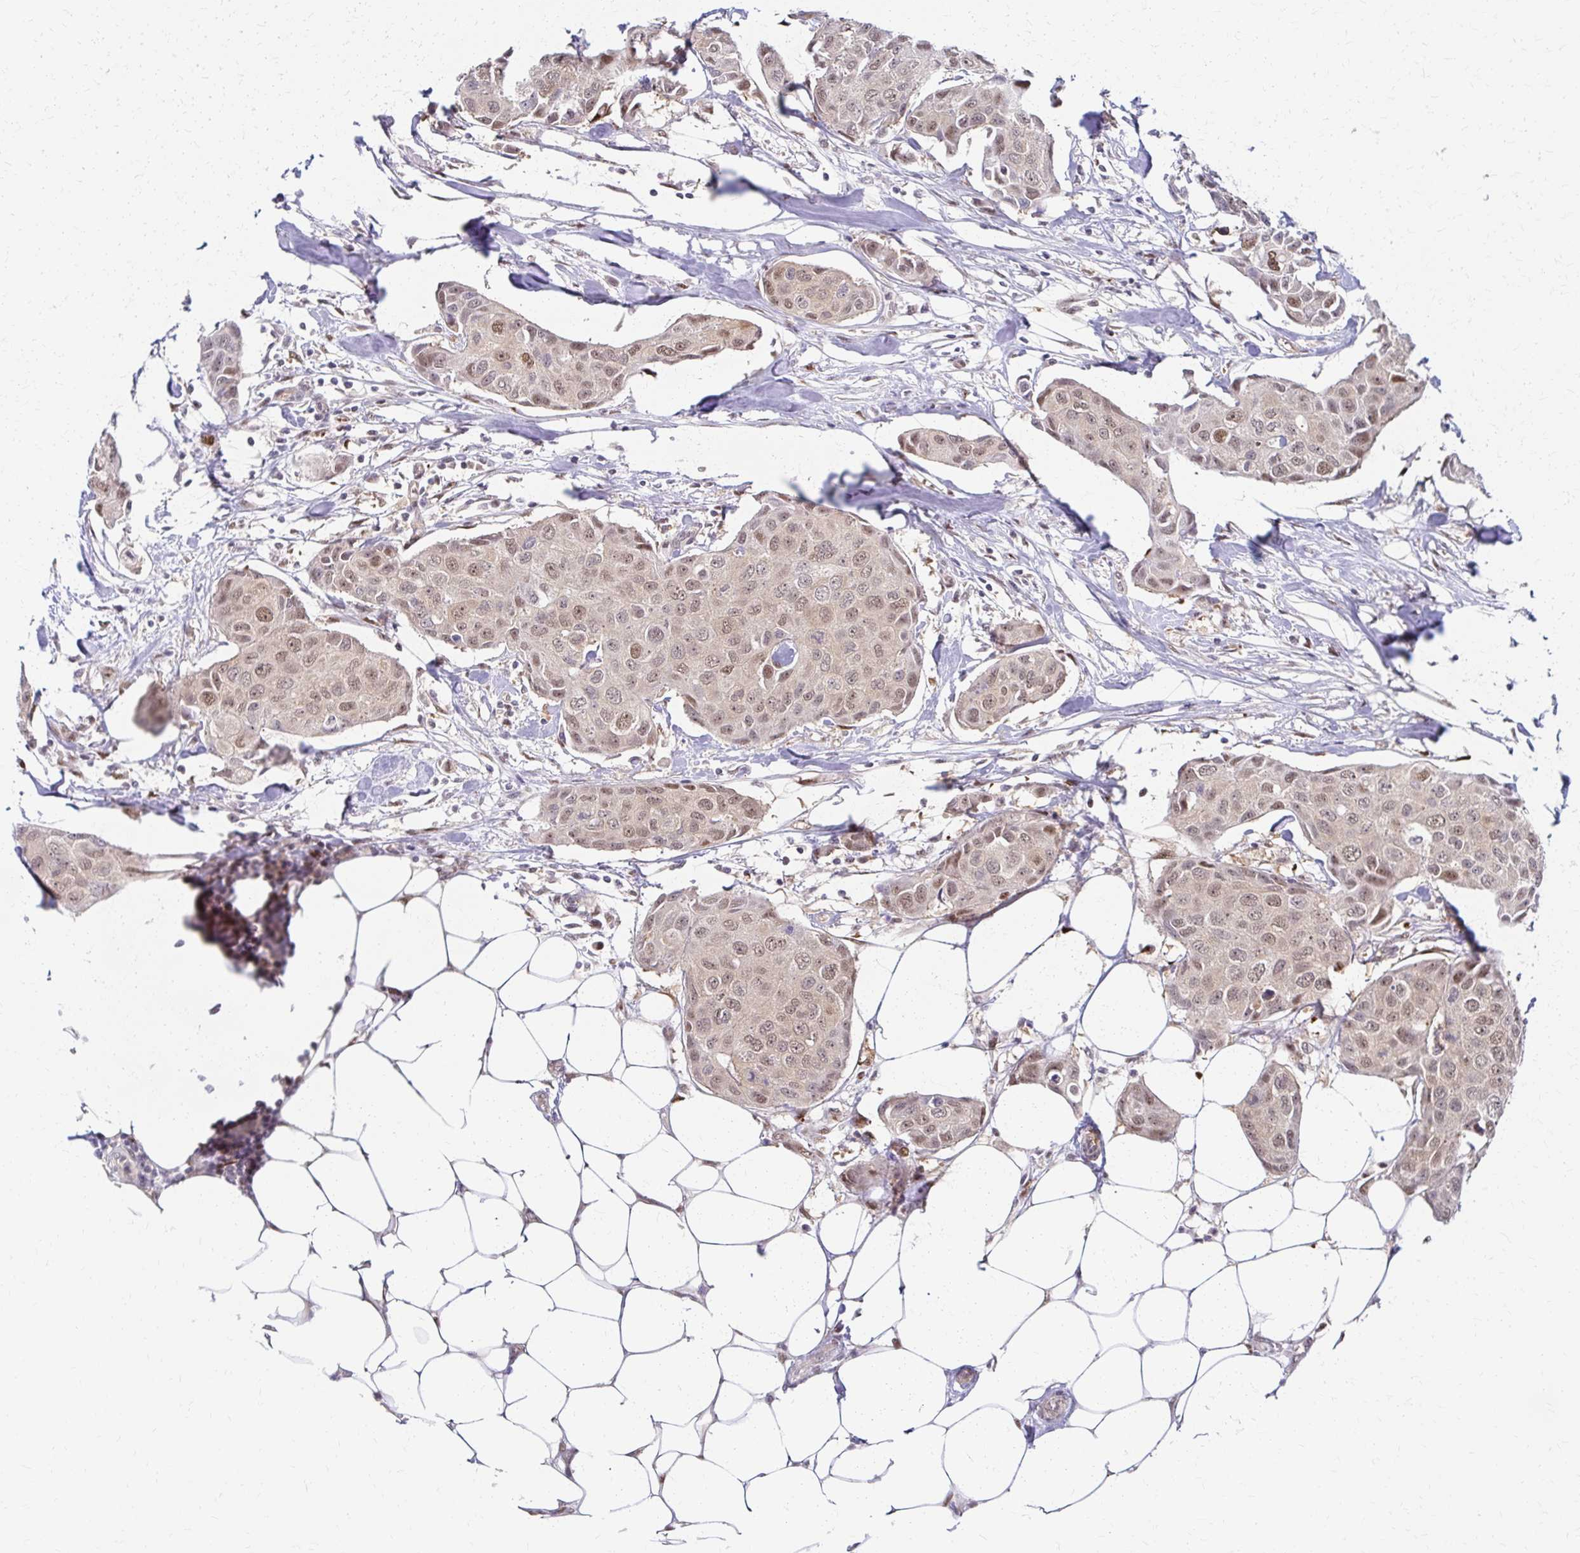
{"staining": {"intensity": "weak", "quantity": ">75%", "location": "nuclear"}, "tissue": "breast cancer", "cell_type": "Tumor cells", "image_type": "cancer", "snomed": [{"axis": "morphology", "description": "Duct carcinoma"}, {"axis": "topography", "description": "Breast"}, {"axis": "topography", "description": "Lymph node"}], "caption": "DAB immunohistochemical staining of human invasive ductal carcinoma (breast) displays weak nuclear protein positivity in about >75% of tumor cells.", "gene": "PSMD7", "patient": {"sex": "female", "age": 80}}